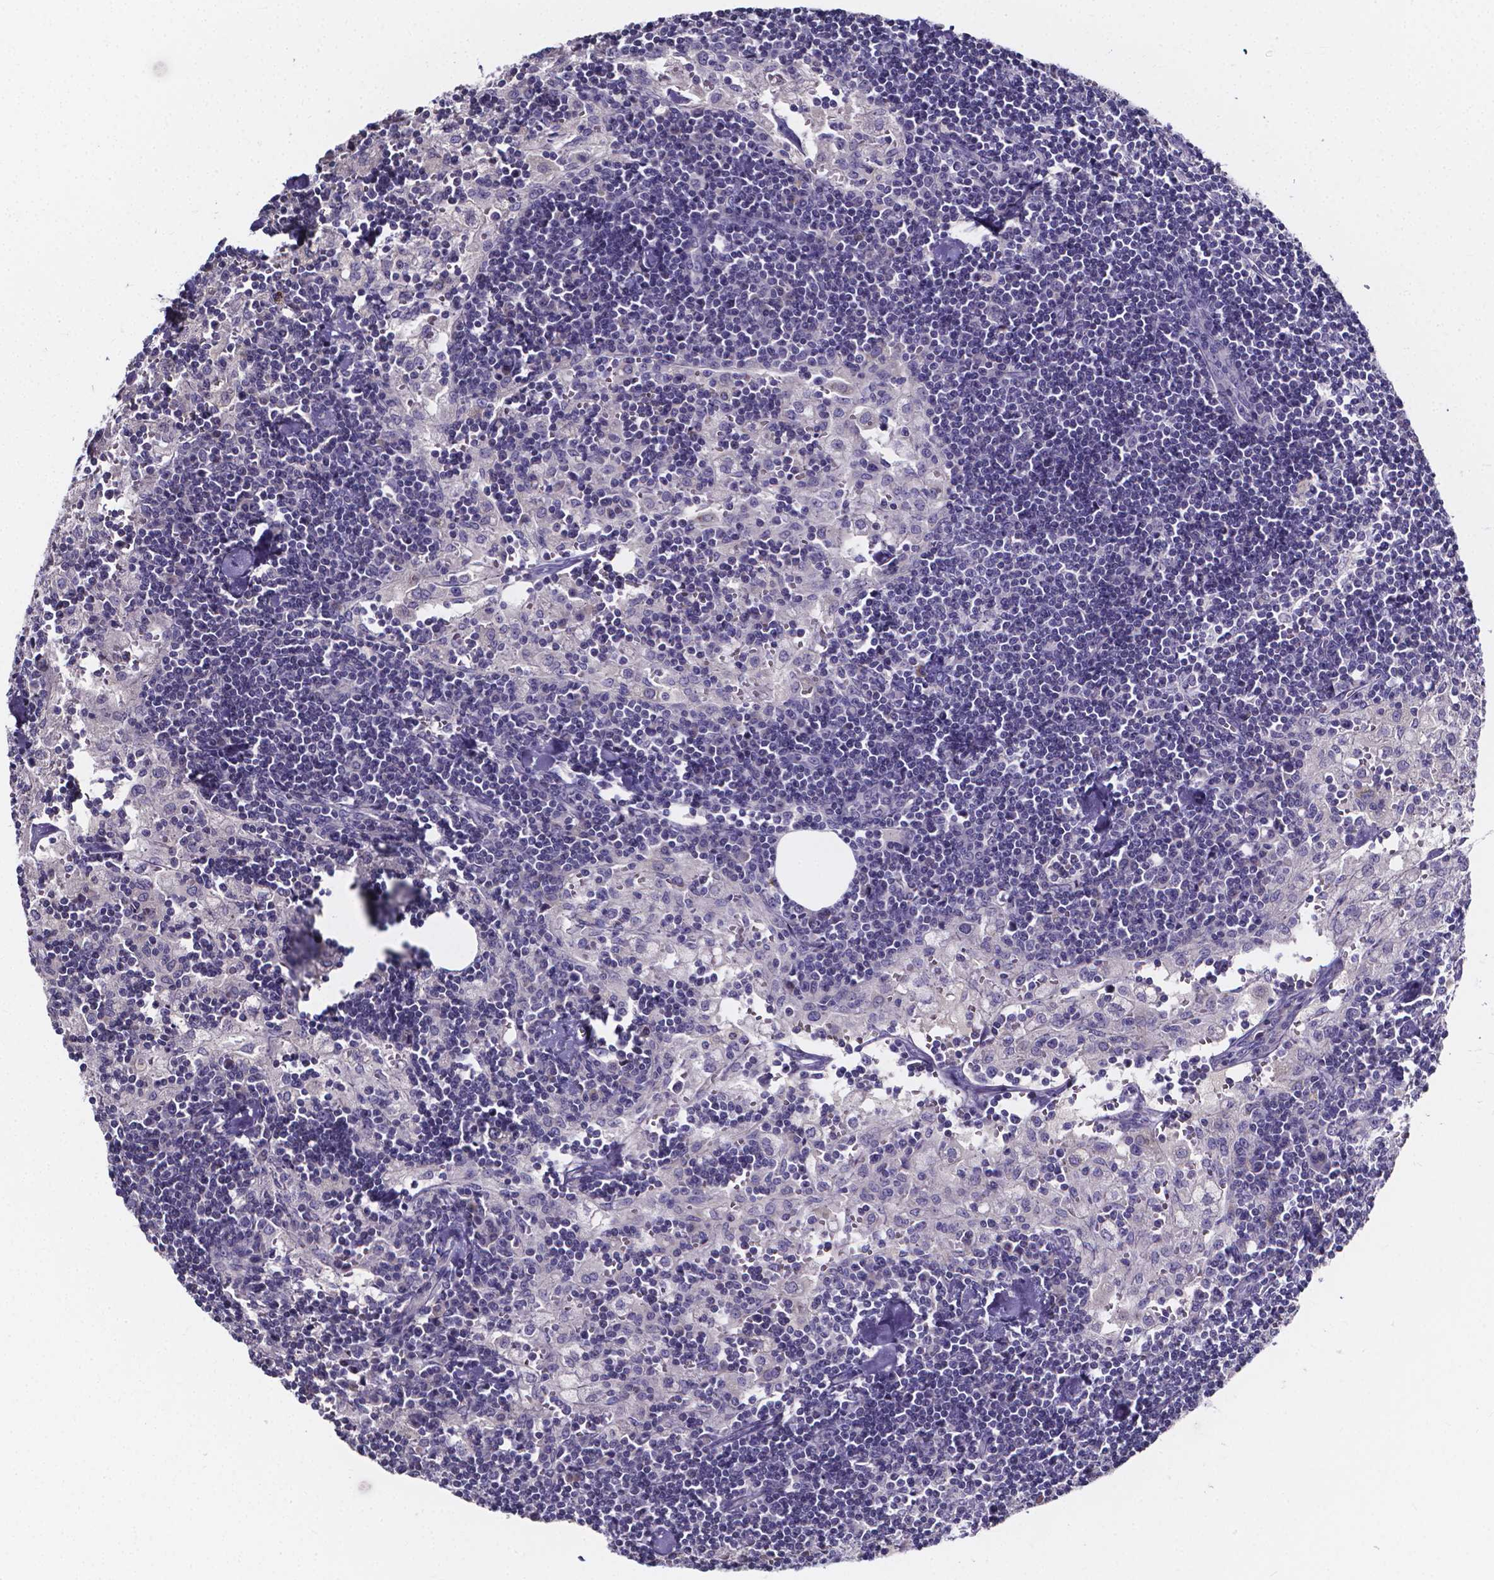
{"staining": {"intensity": "negative", "quantity": "none", "location": "none"}, "tissue": "lymph node", "cell_type": "Germinal center cells", "image_type": "normal", "snomed": [{"axis": "morphology", "description": "Normal tissue, NOS"}, {"axis": "topography", "description": "Lymph node"}], "caption": "A photomicrograph of lymph node stained for a protein demonstrates no brown staining in germinal center cells. (DAB IHC, high magnification).", "gene": "SPOCD1", "patient": {"sex": "male", "age": 55}}